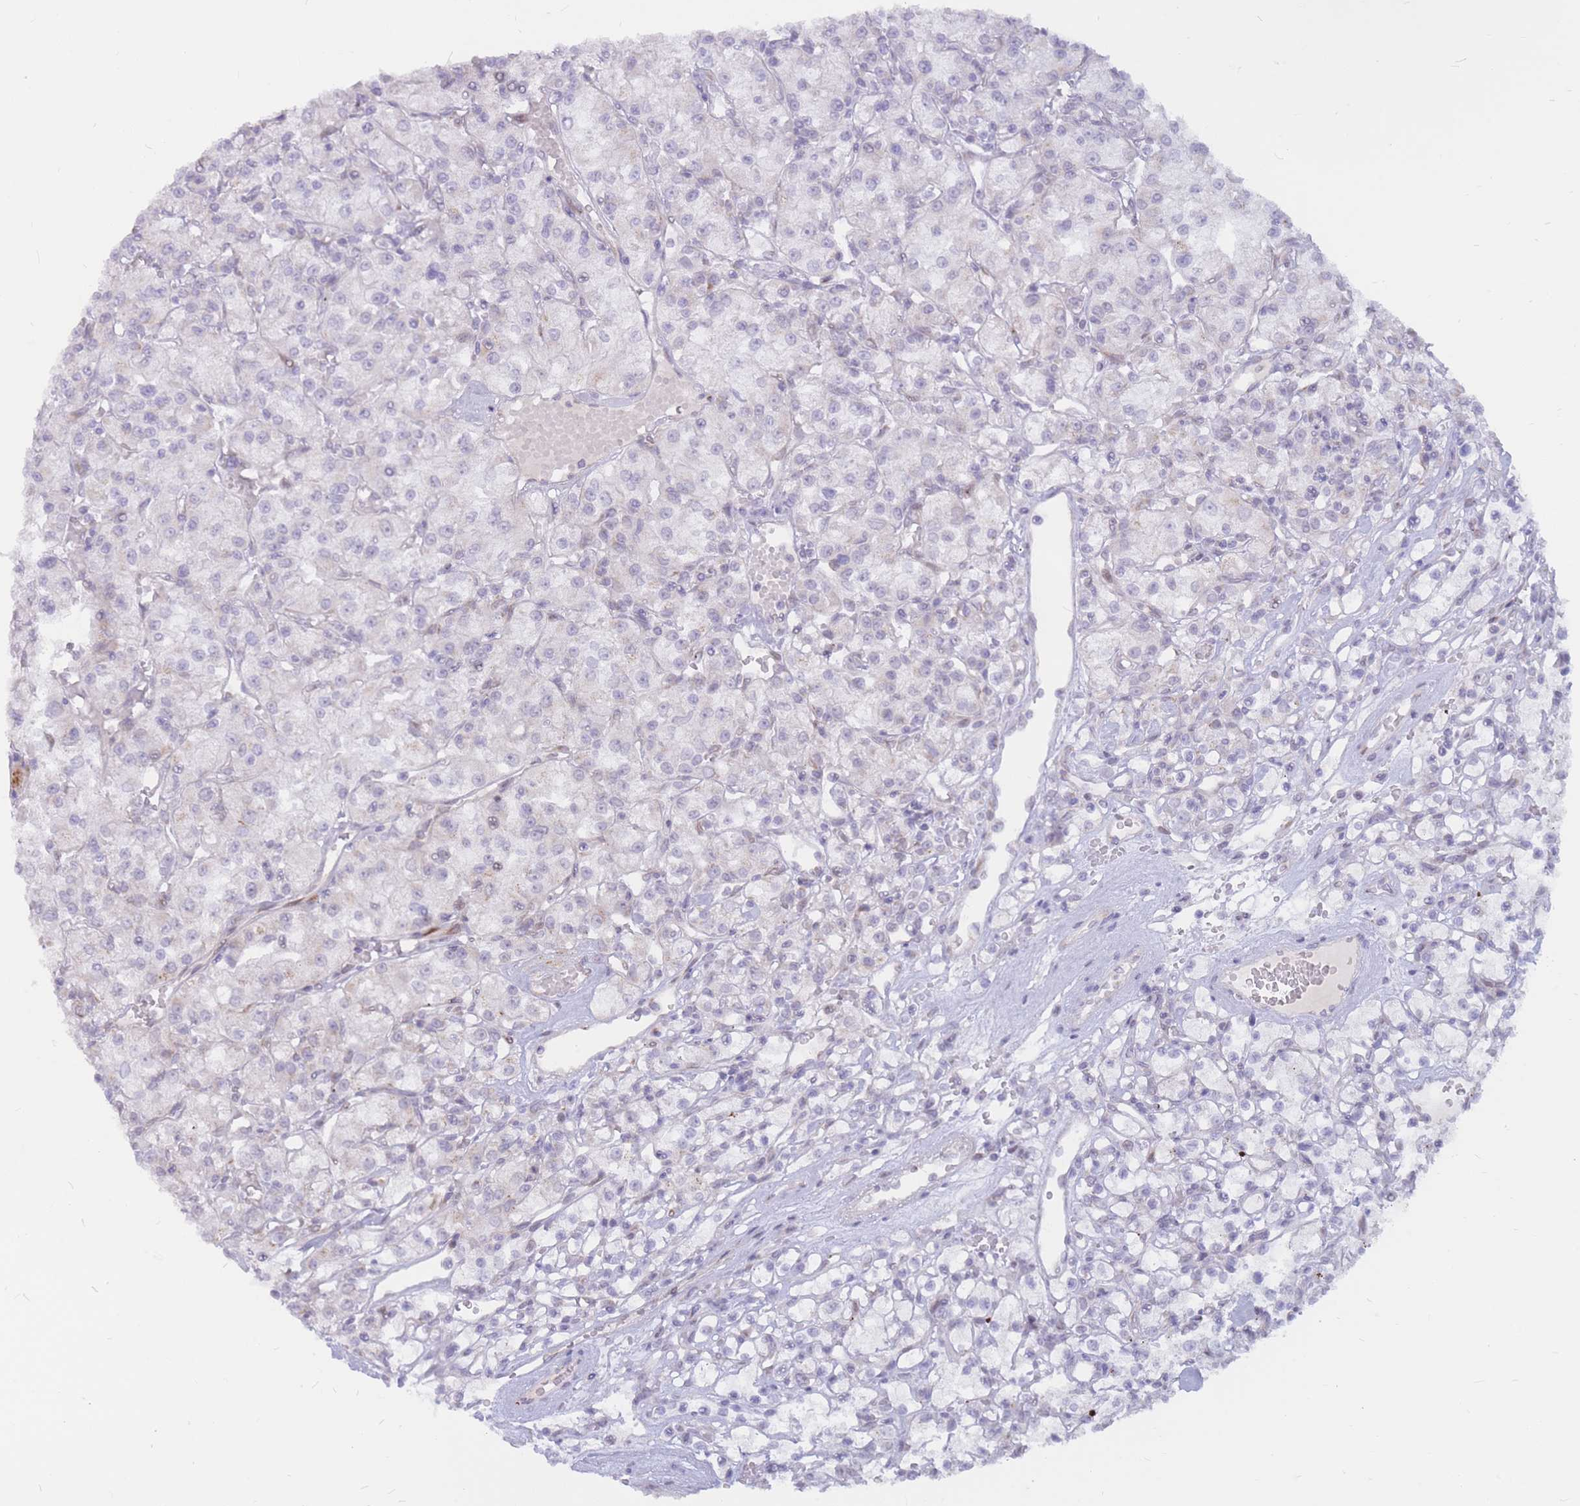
{"staining": {"intensity": "negative", "quantity": "none", "location": "none"}, "tissue": "renal cancer", "cell_type": "Tumor cells", "image_type": "cancer", "snomed": [{"axis": "morphology", "description": "Adenocarcinoma, NOS"}, {"axis": "topography", "description": "Kidney"}], "caption": "Adenocarcinoma (renal) stained for a protein using IHC demonstrates no expression tumor cells.", "gene": "ADD2", "patient": {"sex": "female", "age": 59}}